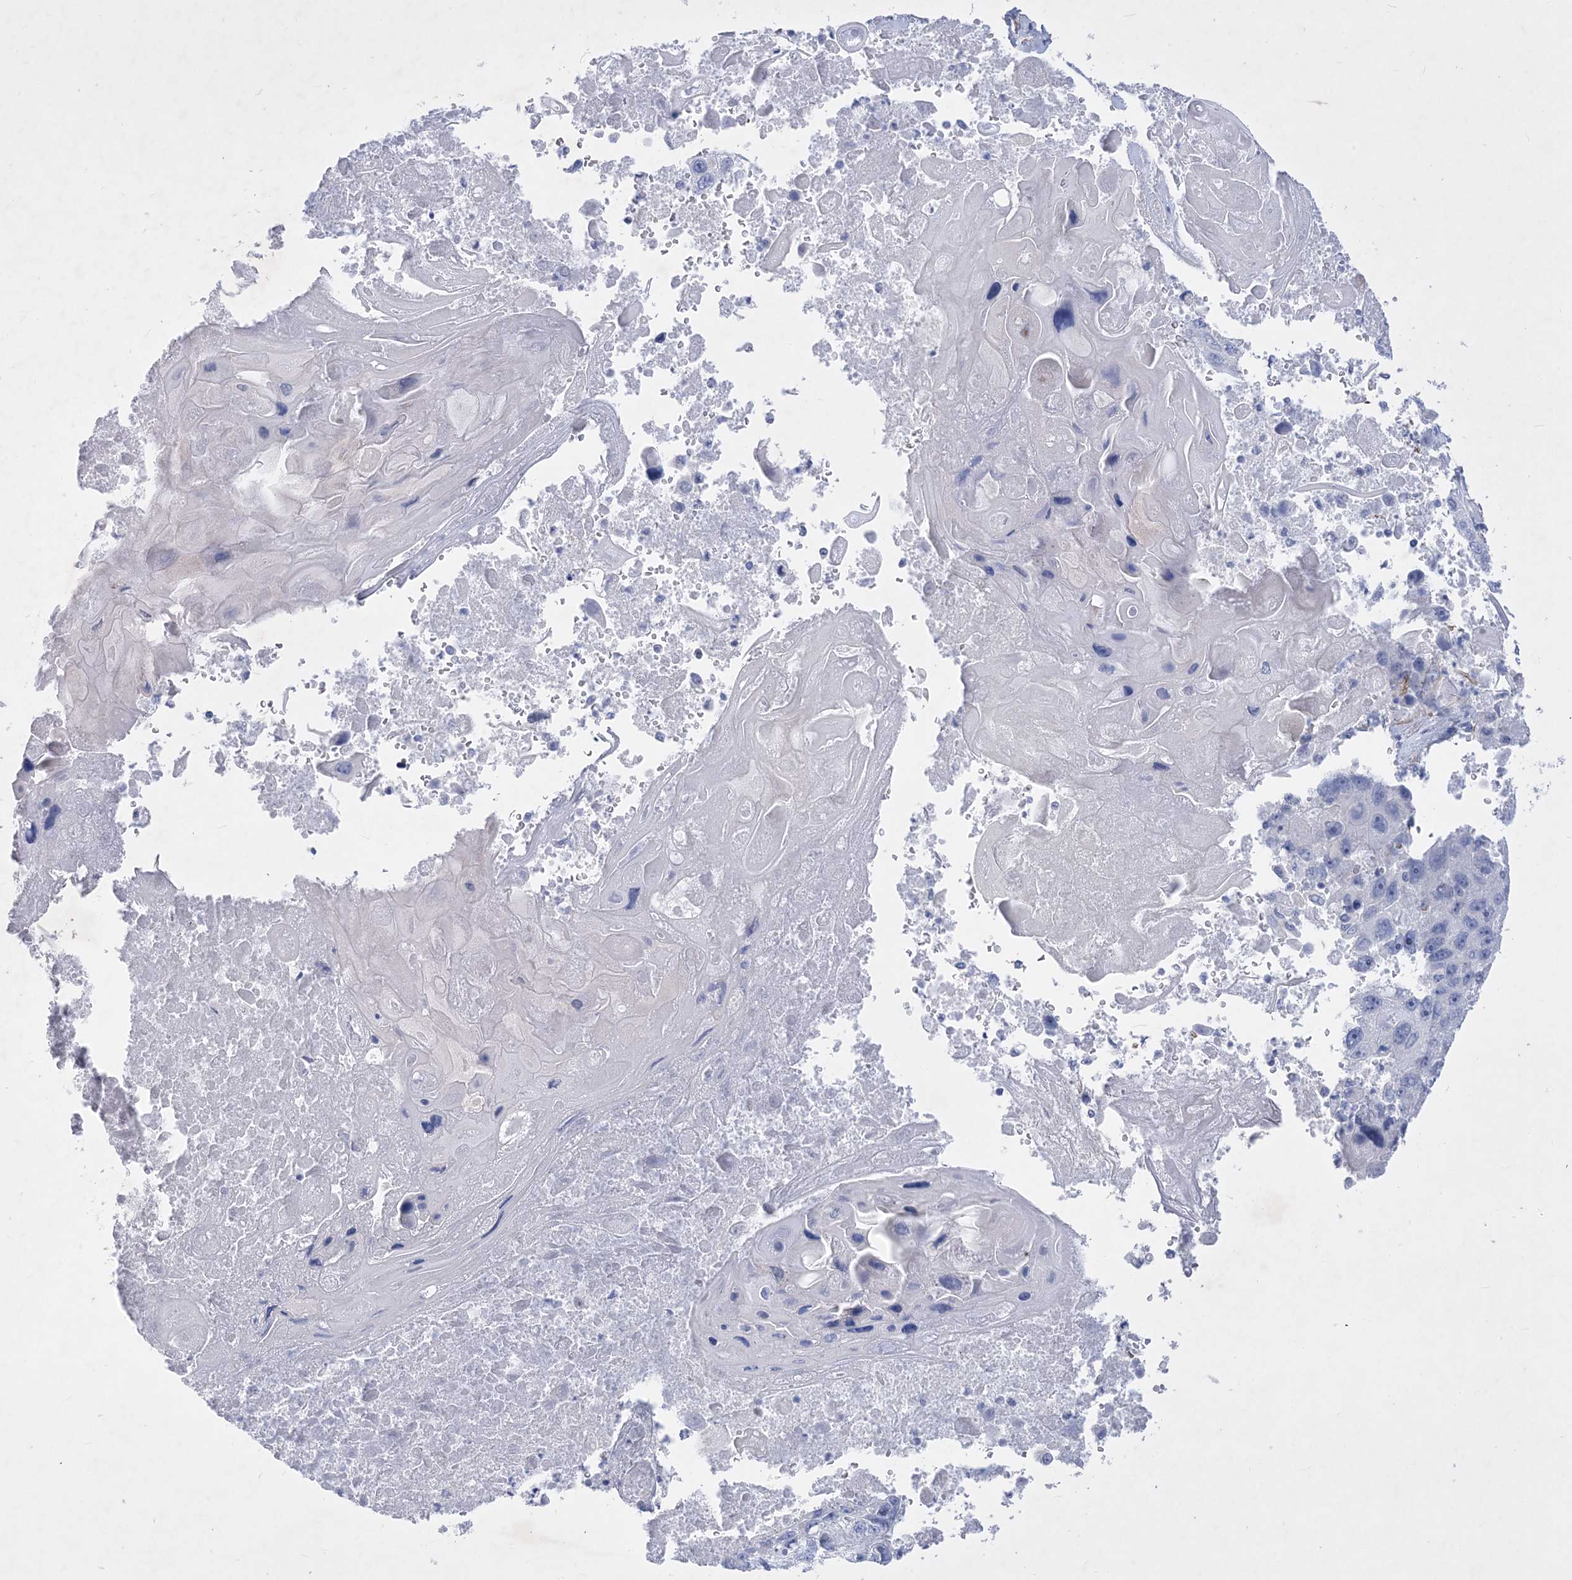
{"staining": {"intensity": "negative", "quantity": "none", "location": "none"}, "tissue": "lung cancer", "cell_type": "Tumor cells", "image_type": "cancer", "snomed": [{"axis": "morphology", "description": "Squamous cell carcinoma, NOS"}, {"axis": "topography", "description": "Lung"}], "caption": "This is an immunohistochemistry (IHC) photomicrograph of lung cancer. There is no positivity in tumor cells.", "gene": "WDR74", "patient": {"sex": "male", "age": 61}}